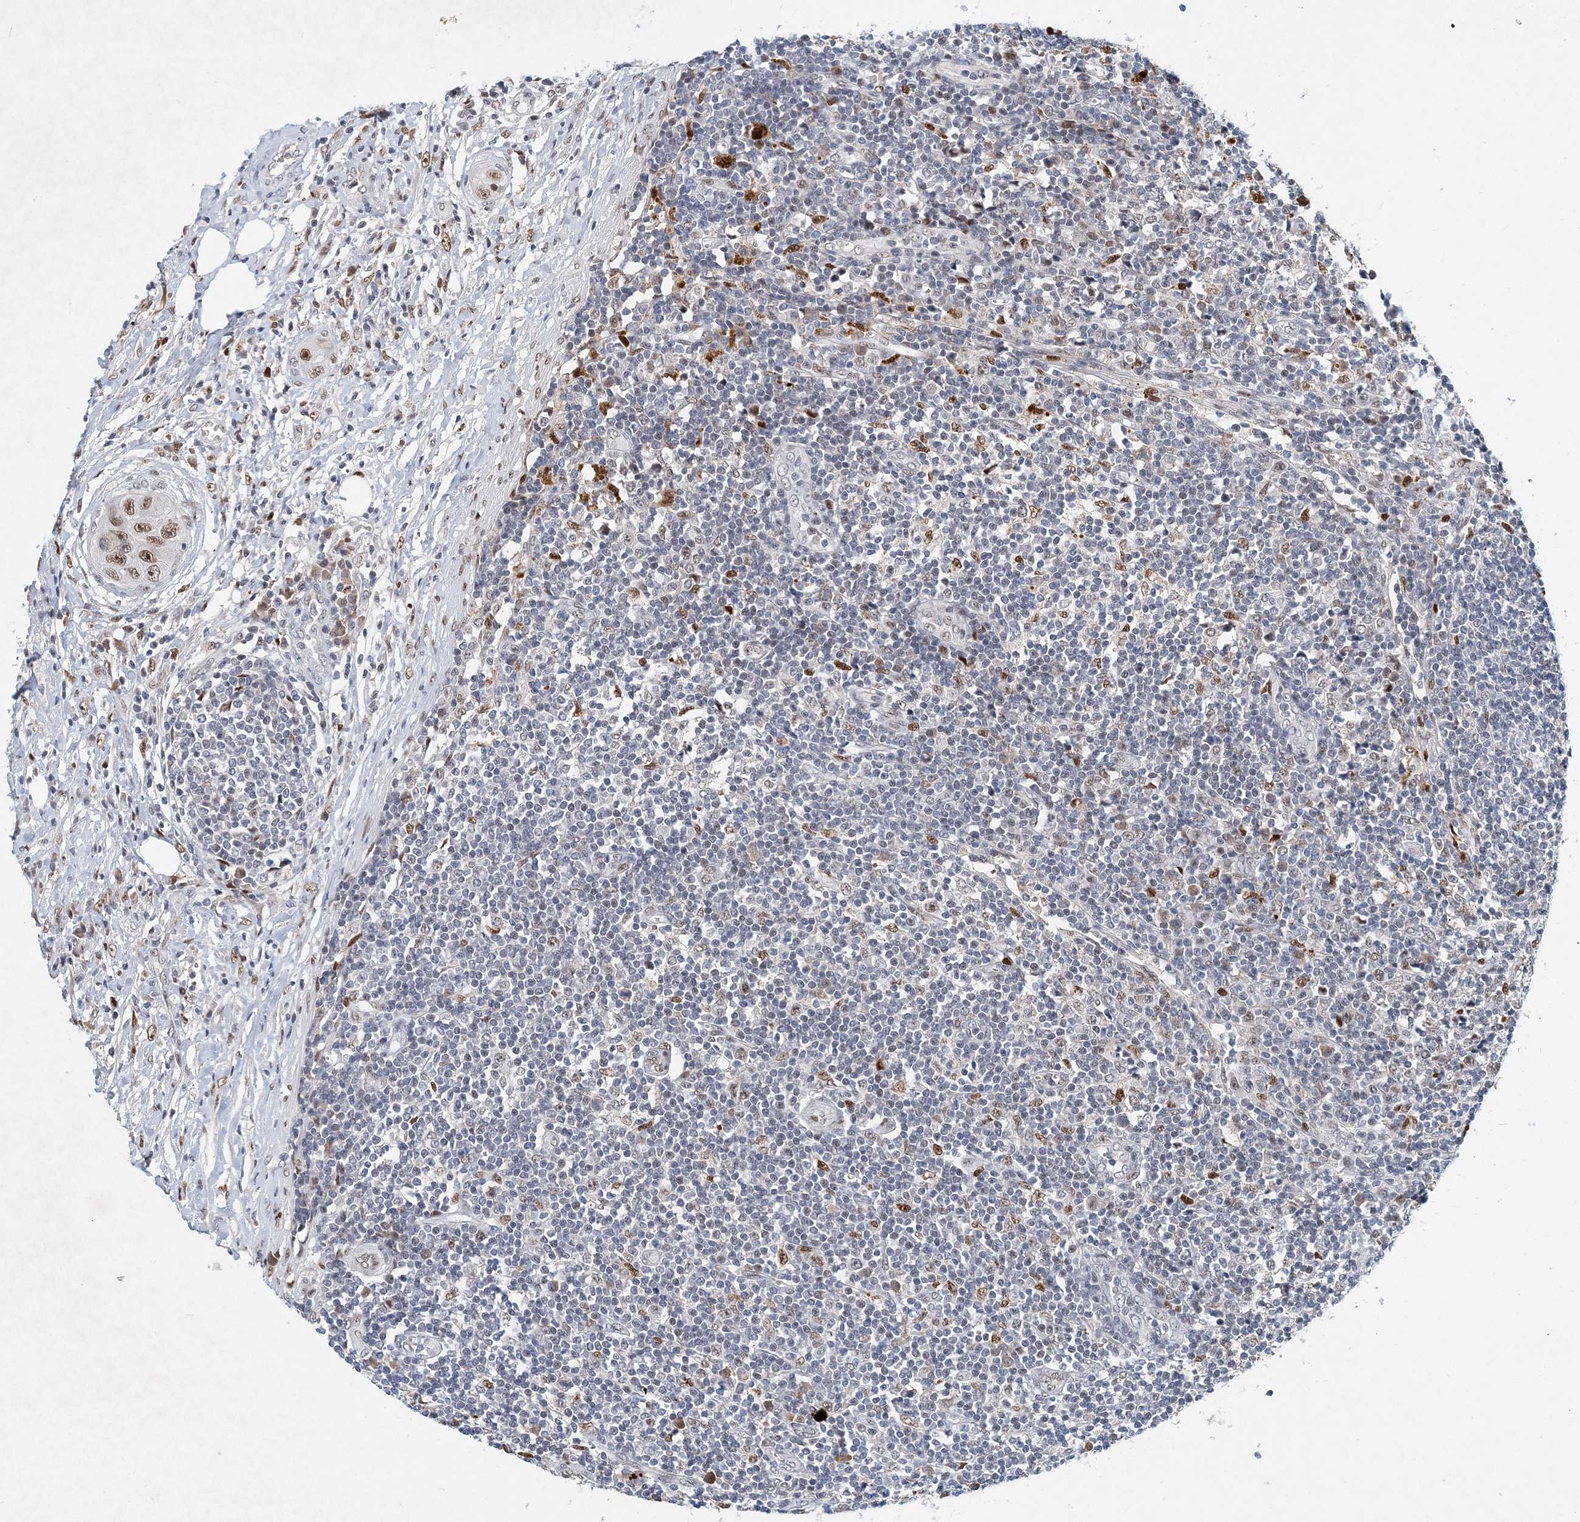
{"staining": {"intensity": "strong", "quantity": "<25%", "location": "nuclear"}, "tissue": "lymph node", "cell_type": "Germinal center cells", "image_type": "normal", "snomed": [{"axis": "morphology", "description": "Normal tissue, NOS"}, {"axis": "morphology", "description": "Squamous cell carcinoma, metastatic, NOS"}, {"axis": "topography", "description": "Lymph node"}], "caption": "This is an image of immunohistochemistry (IHC) staining of normal lymph node, which shows strong positivity in the nuclear of germinal center cells.", "gene": "KPNA4", "patient": {"sex": "male", "age": 73}}